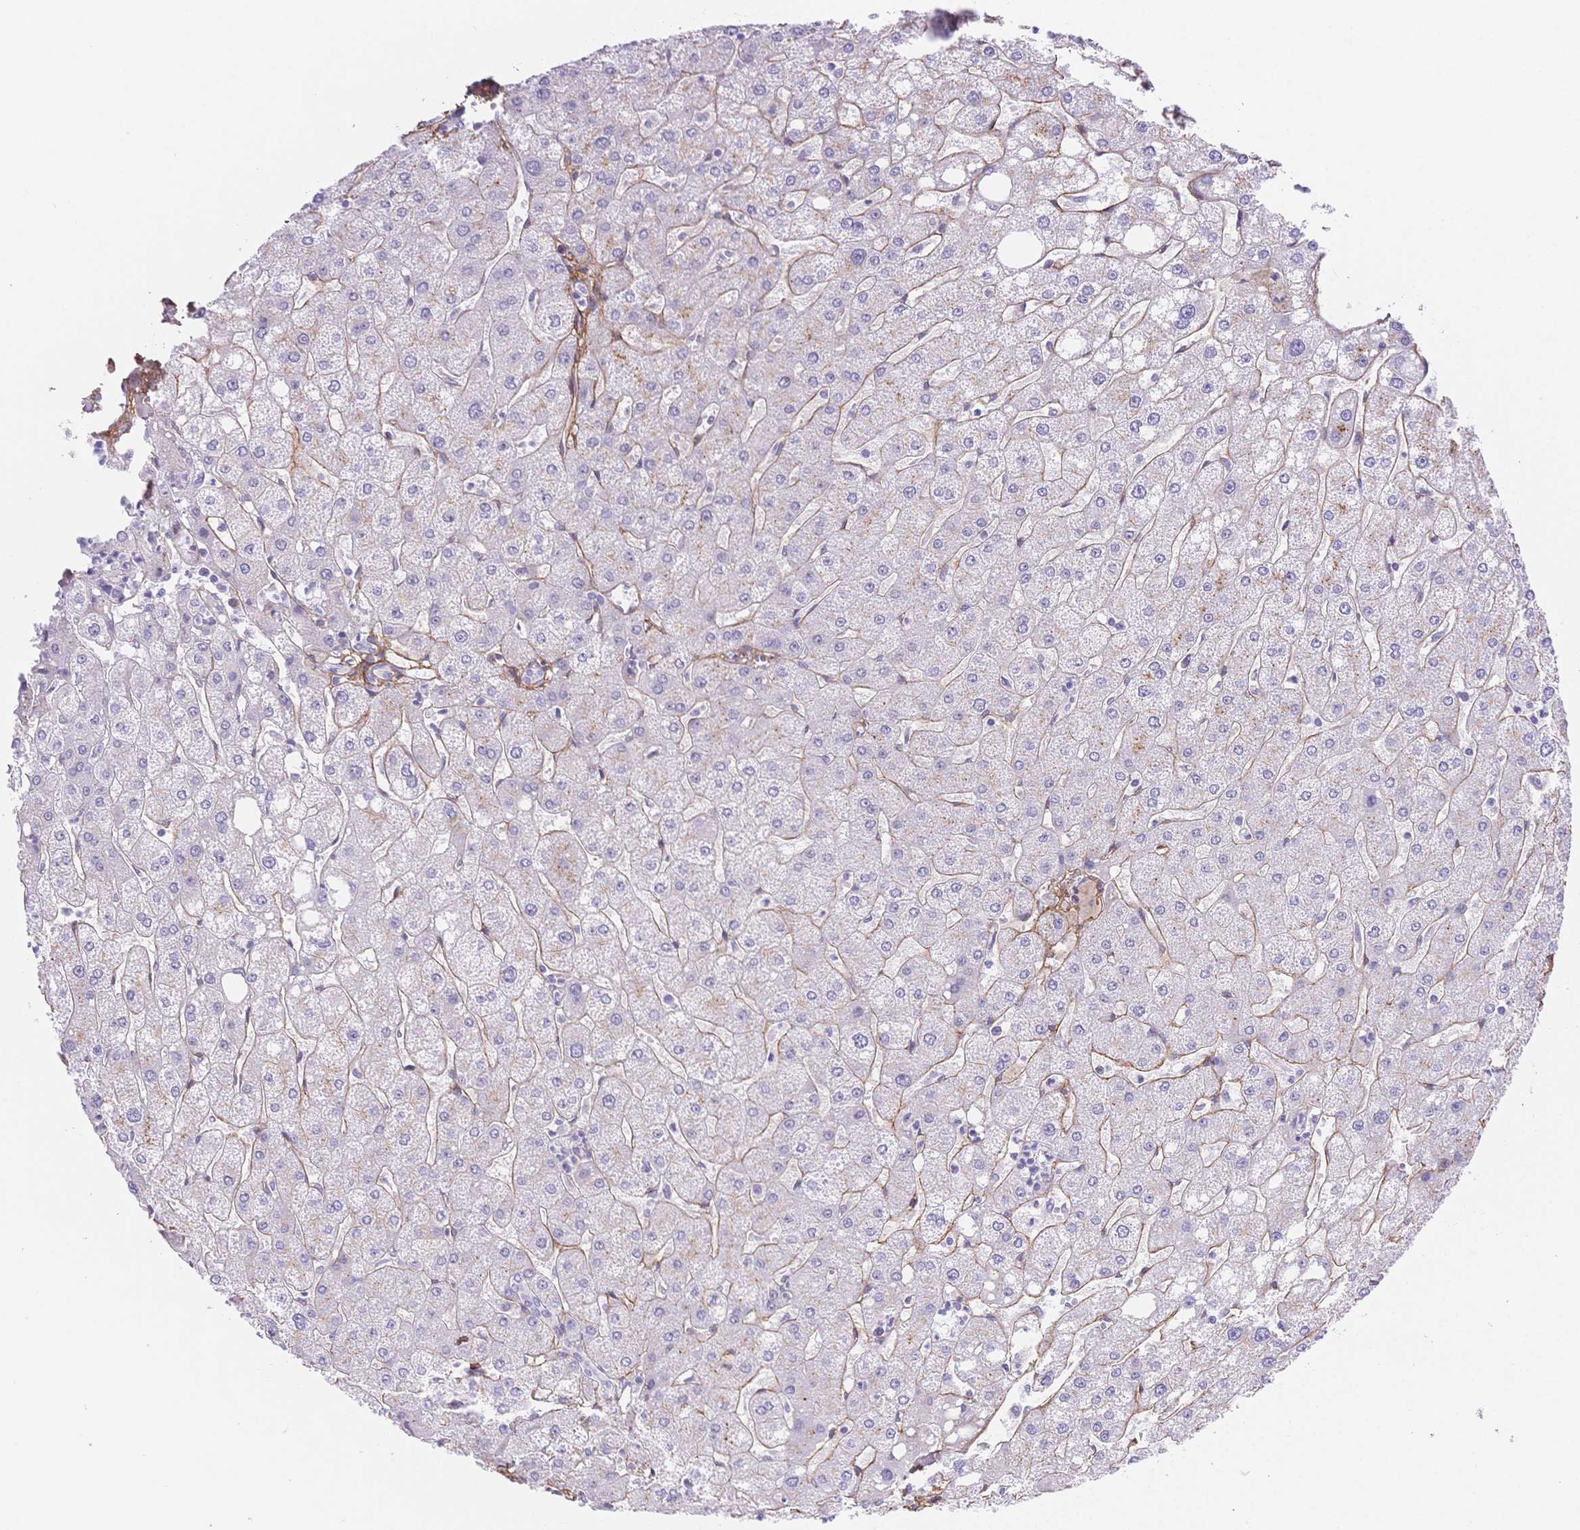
{"staining": {"intensity": "negative", "quantity": "none", "location": "none"}, "tissue": "liver", "cell_type": "Cholangiocytes", "image_type": "normal", "snomed": [{"axis": "morphology", "description": "Normal tissue, NOS"}, {"axis": "topography", "description": "Liver"}], "caption": "High power microscopy histopathology image of an immunohistochemistry (IHC) histopathology image of normal liver, revealing no significant staining in cholangiocytes.", "gene": "PDZD2", "patient": {"sex": "male", "age": 67}}